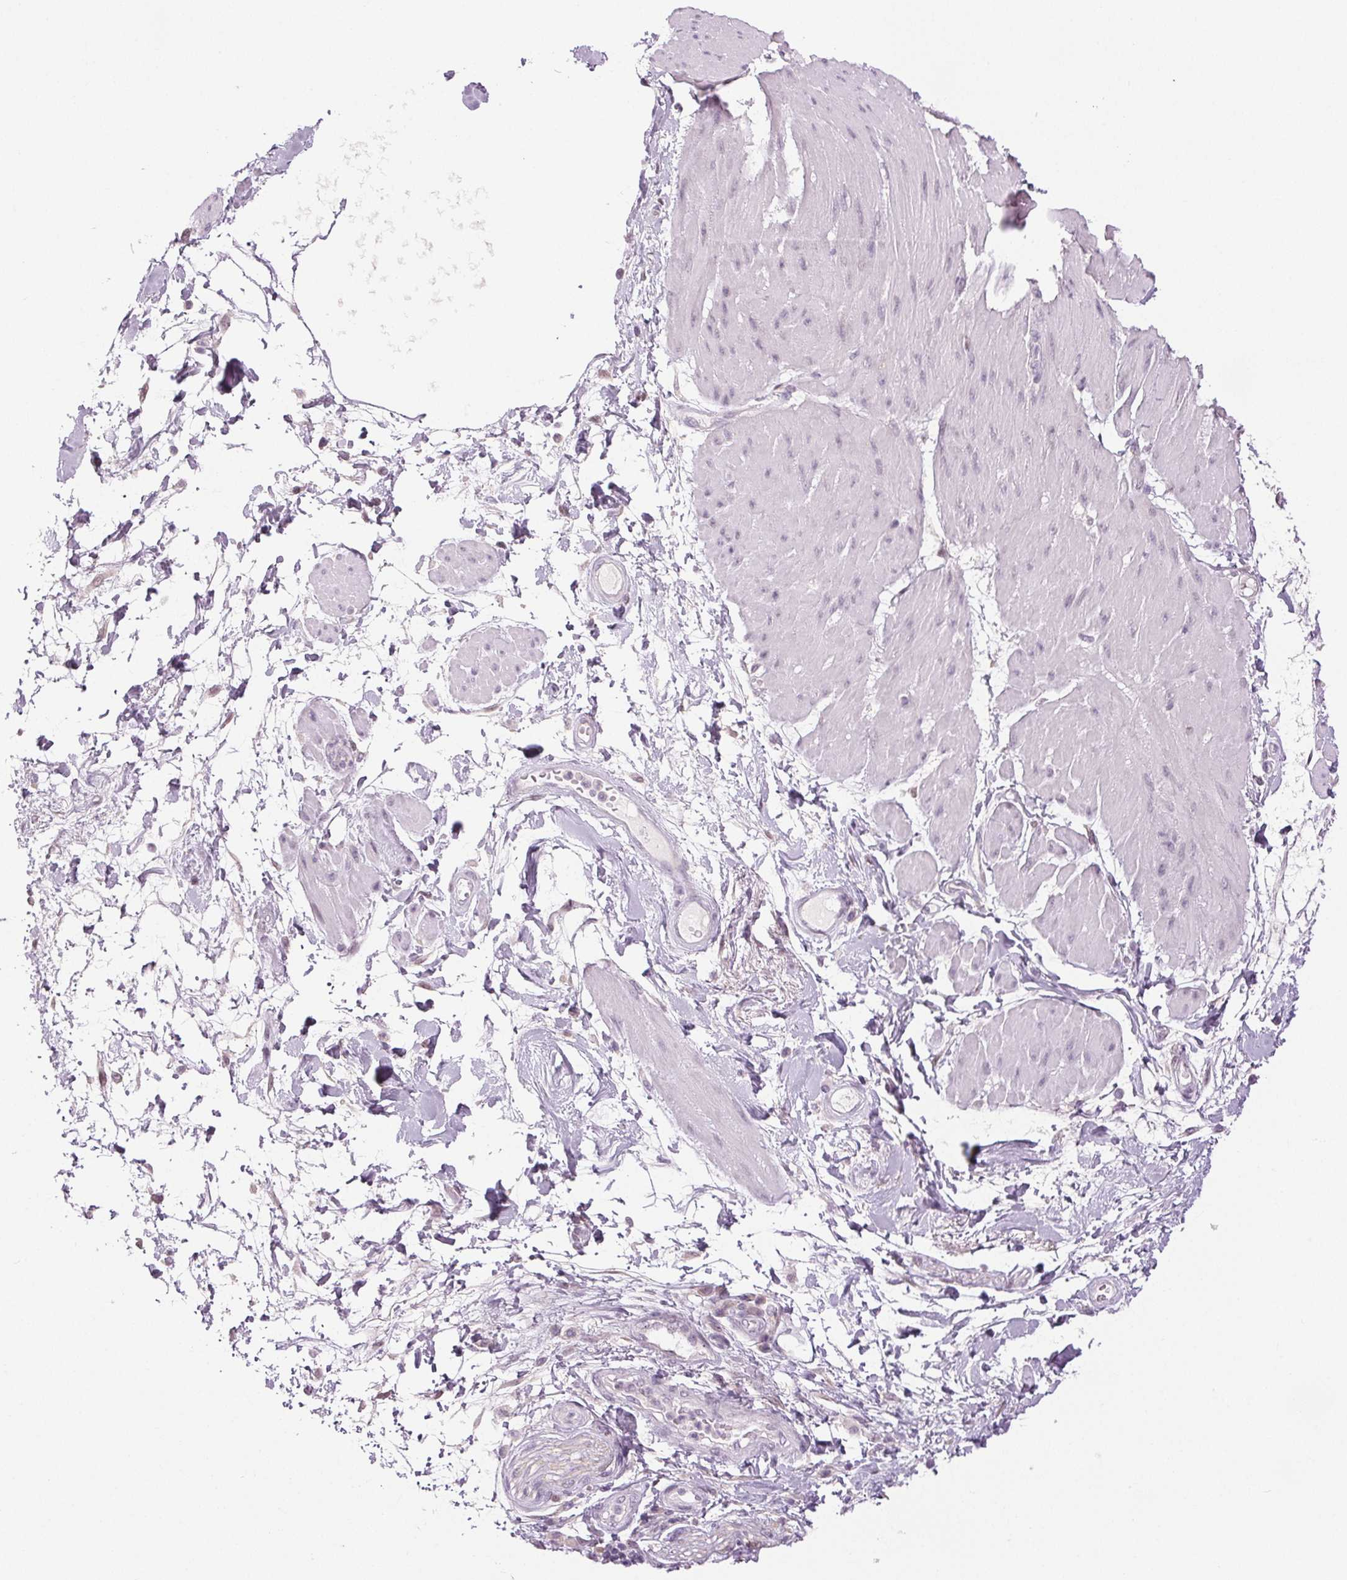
{"staining": {"intensity": "negative", "quantity": "none", "location": "none"}, "tissue": "adipose tissue", "cell_type": "Adipocytes", "image_type": "normal", "snomed": [{"axis": "morphology", "description": "Normal tissue, NOS"}, {"axis": "topography", "description": "Urinary bladder"}, {"axis": "topography", "description": "Peripheral nerve tissue"}], "caption": "IHC image of benign adipose tissue stained for a protein (brown), which shows no staining in adipocytes.", "gene": "DNAJC6", "patient": {"sex": "female", "age": 60}}